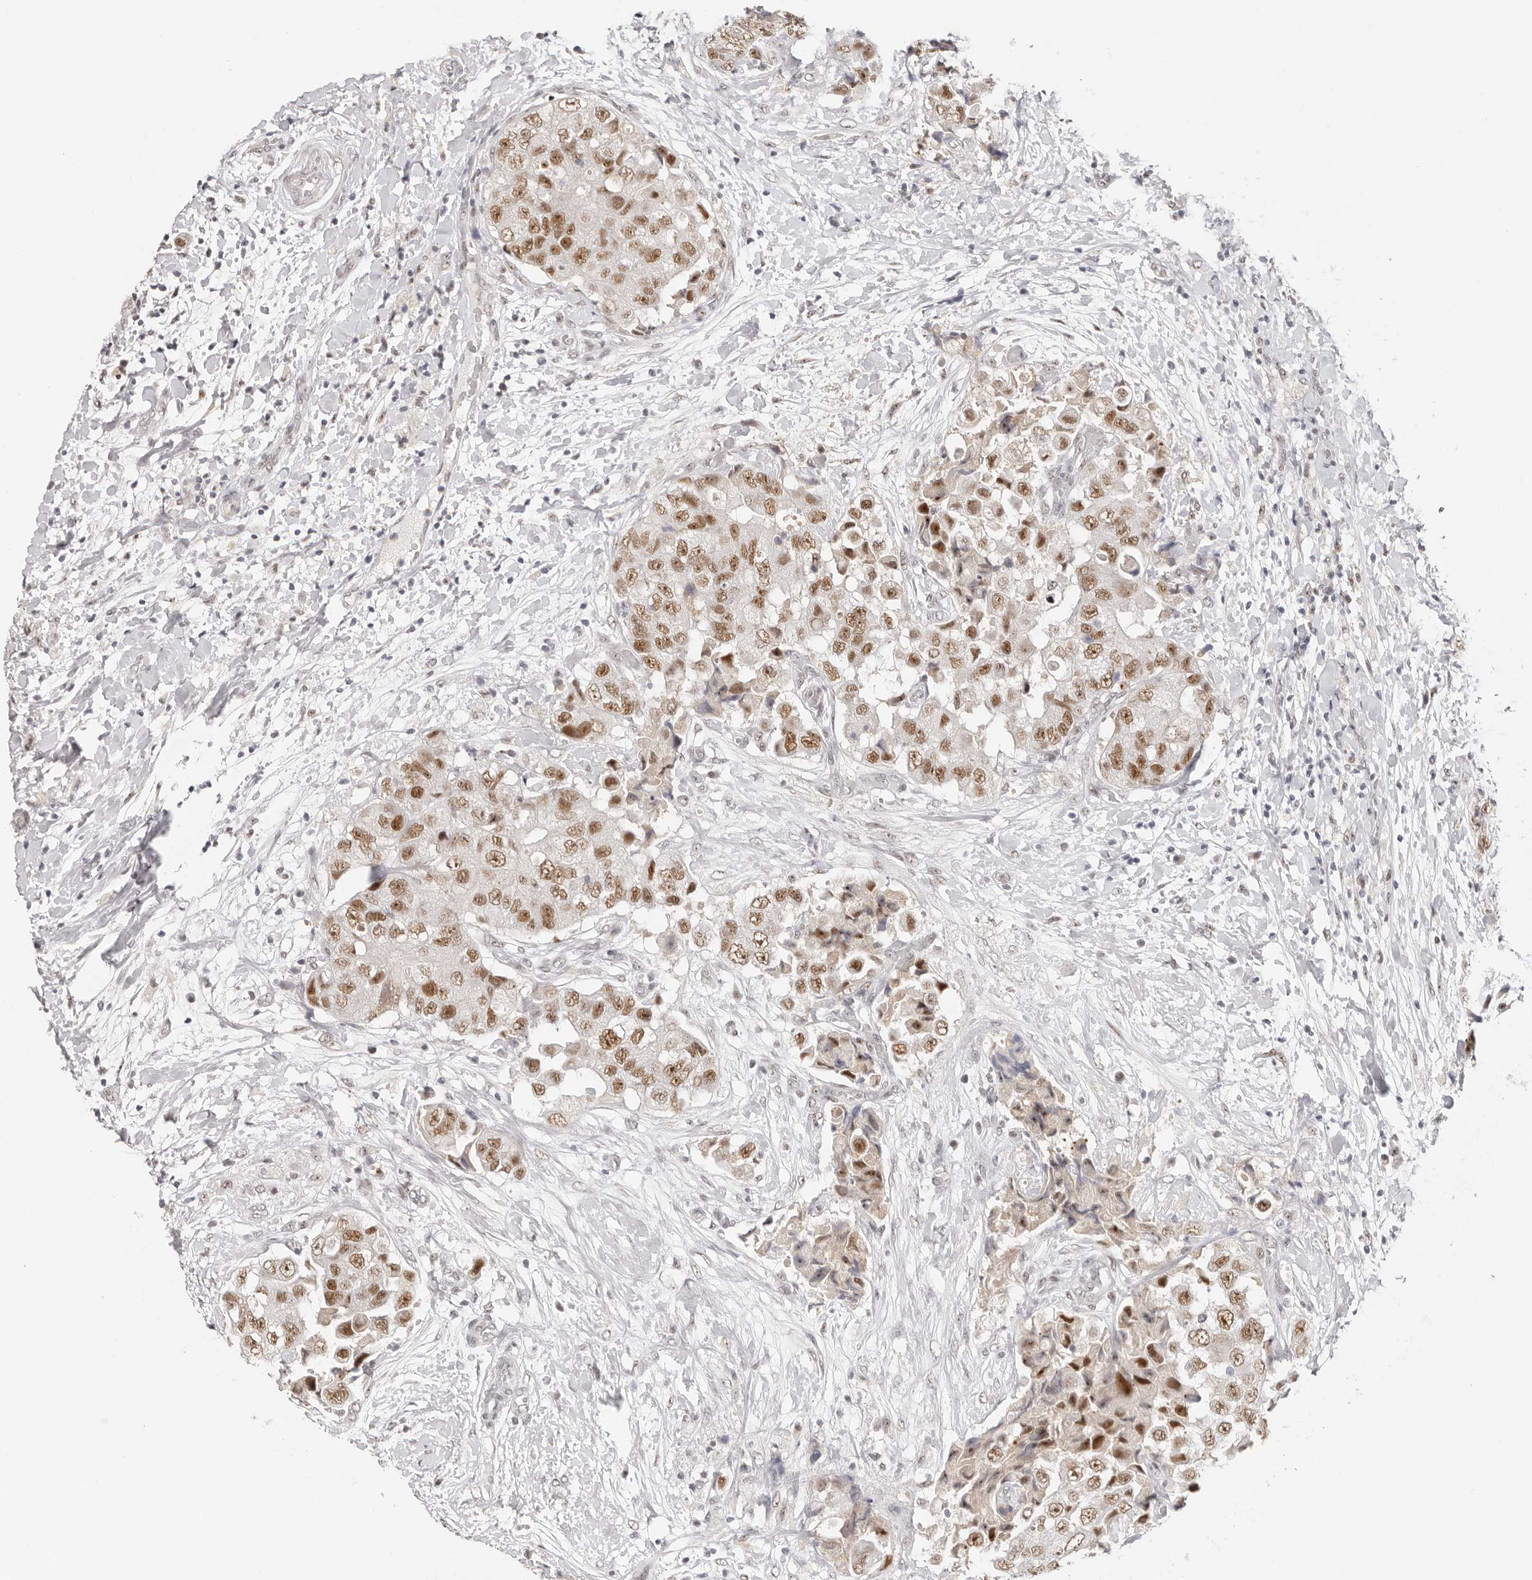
{"staining": {"intensity": "moderate", "quantity": ">75%", "location": "nuclear"}, "tissue": "breast cancer", "cell_type": "Tumor cells", "image_type": "cancer", "snomed": [{"axis": "morphology", "description": "Normal tissue, NOS"}, {"axis": "morphology", "description": "Duct carcinoma"}, {"axis": "topography", "description": "Breast"}], "caption": "Human breast cancer stained with a protein marker reveals moderate staining in tumor cells.", "gene": "LARP7", "patient": {"sex": "female", "age": 62}}